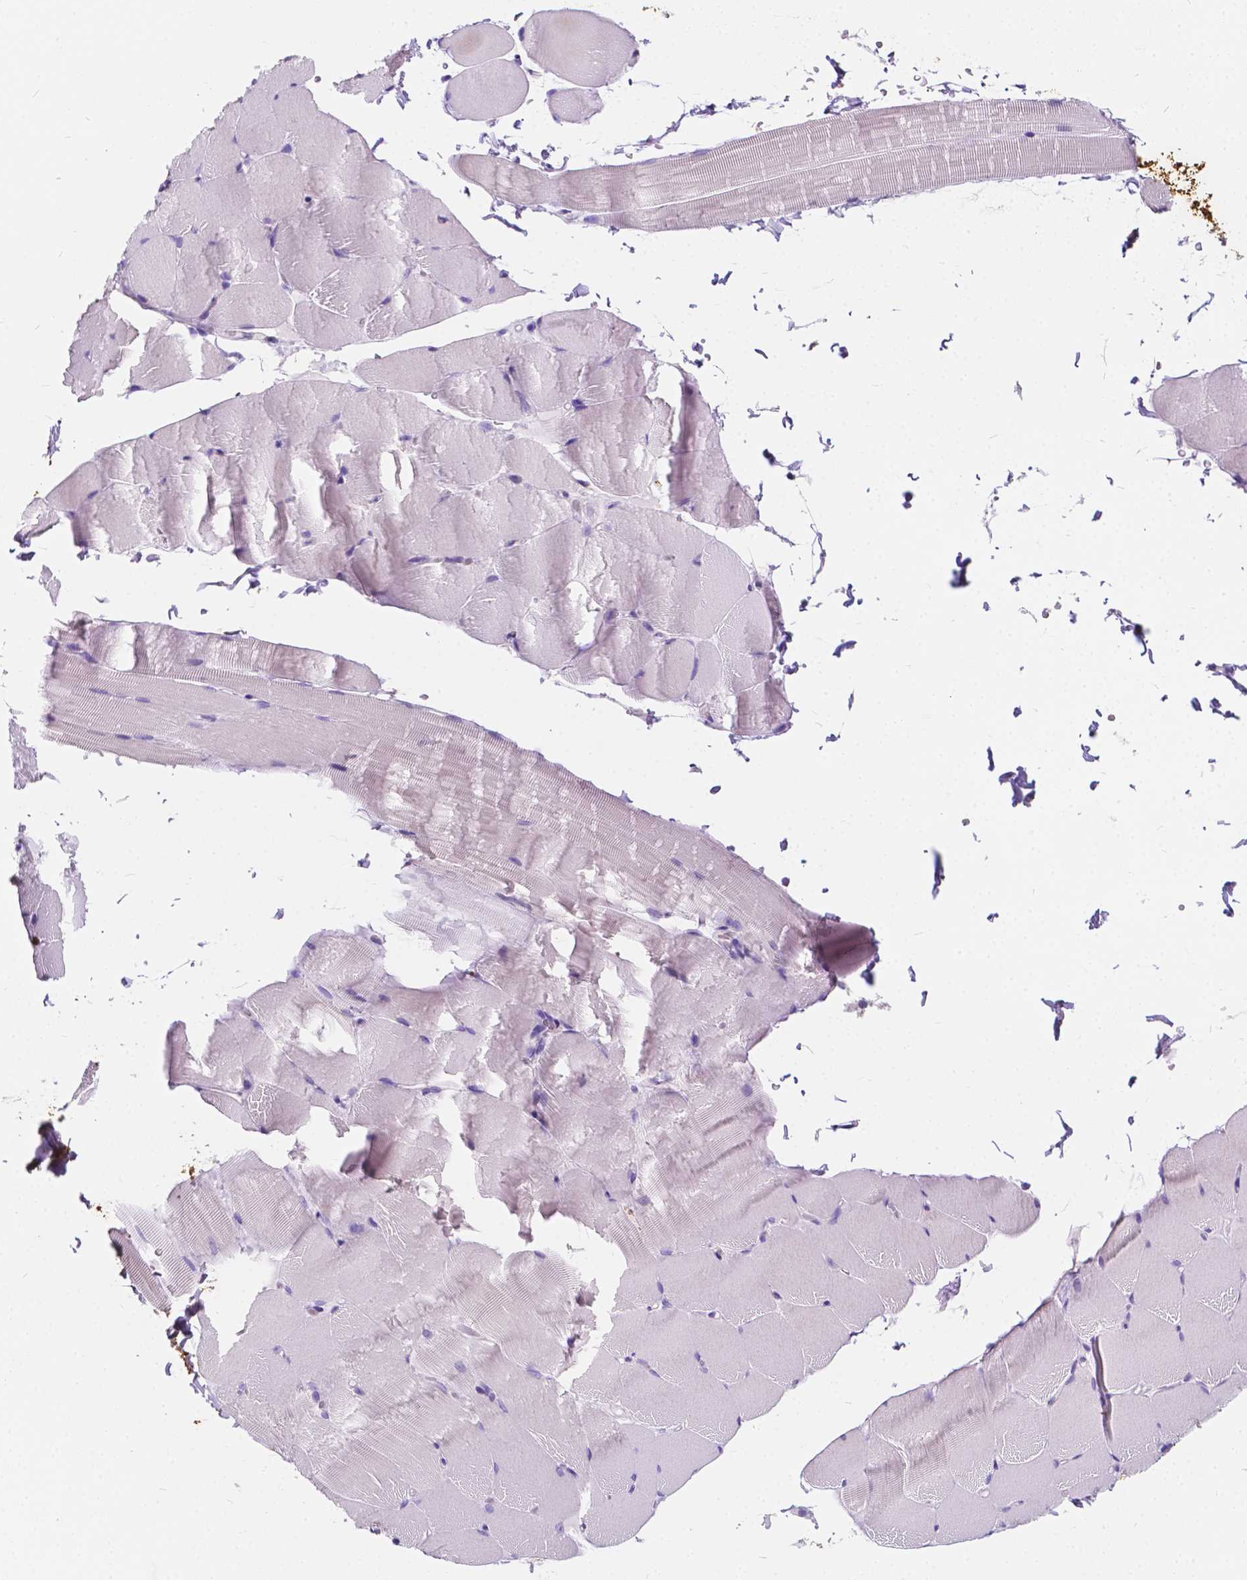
{"staining": {"intensity": "negative", "quantity": "none", "location": "none"}, "tissue": "skeletal muscle", "cell_type": "Myocytes", "image_type": "normal", "snomed": [{"axis": "morphology", "description": "Normal tissue, NOS"}, {"axis": "topography", "description": "Skeletal muscle"}], "caption": "Immunohistochemistry (IHC) histopathology image of normal skeletal muscle: human skeletal muscle stained with DAB displays no significant protein staining in myocytes. (DAB immunohistochemistry with hematoxylin counter stain).", "gene": "GNAO1", "patient": {"sex": "female", "age": 37}}